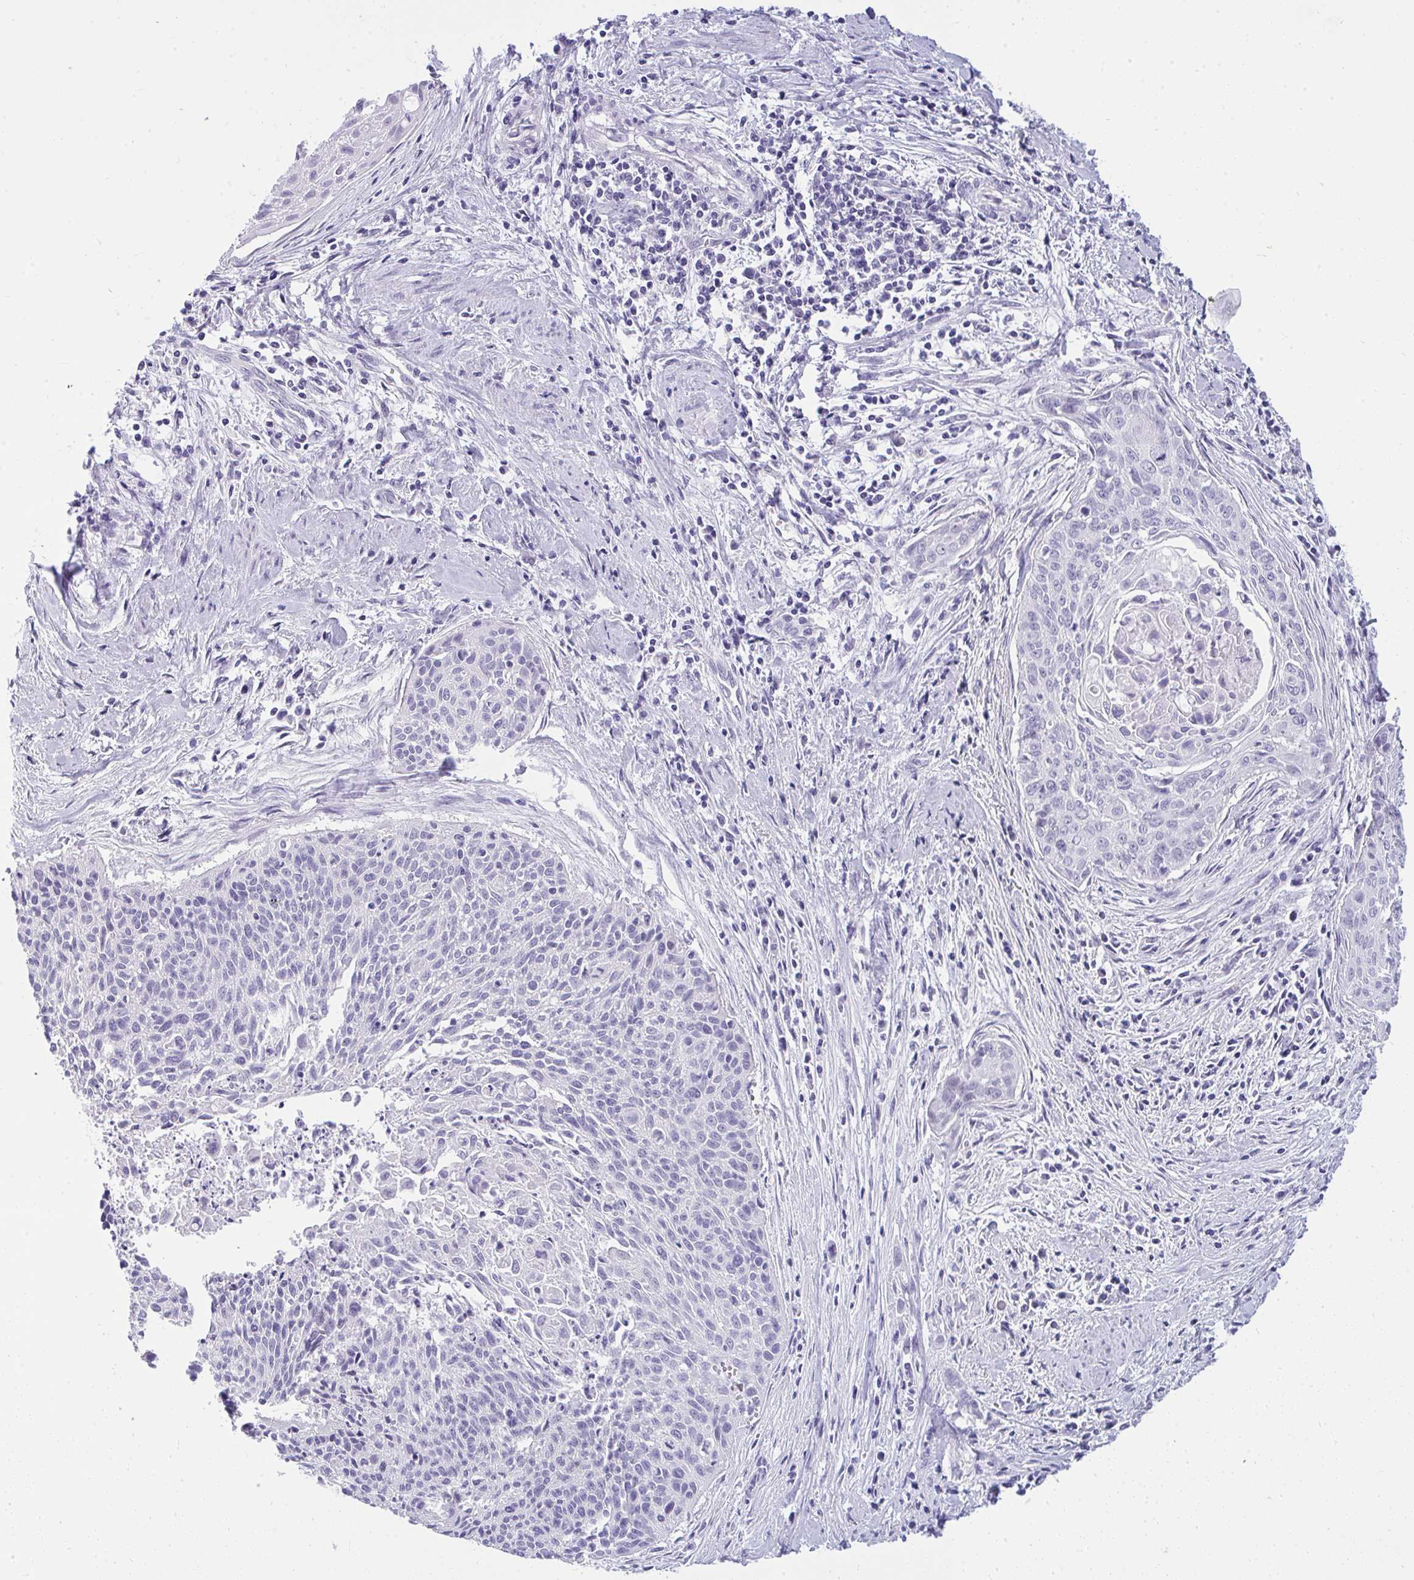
{"staining": {"intensity": "negative", "quantity": "none", "location": "none"}, "tissue": "cervical cancer", "cell_type": "Tumor cells", "image_type": "cancer", "snomed": [{"axis": "morphology", "description": "Squamous cell carcinoma, NOS"}, {"axis": "topography", "description": "Cervix"}], "caption": "Human cervical squamous cell carcinoma stained for a protein using immunohistochemistry shows no positivity in tumor cells.", "gene": "PRM2", "patient": {"sex": "female", "age": 55}}